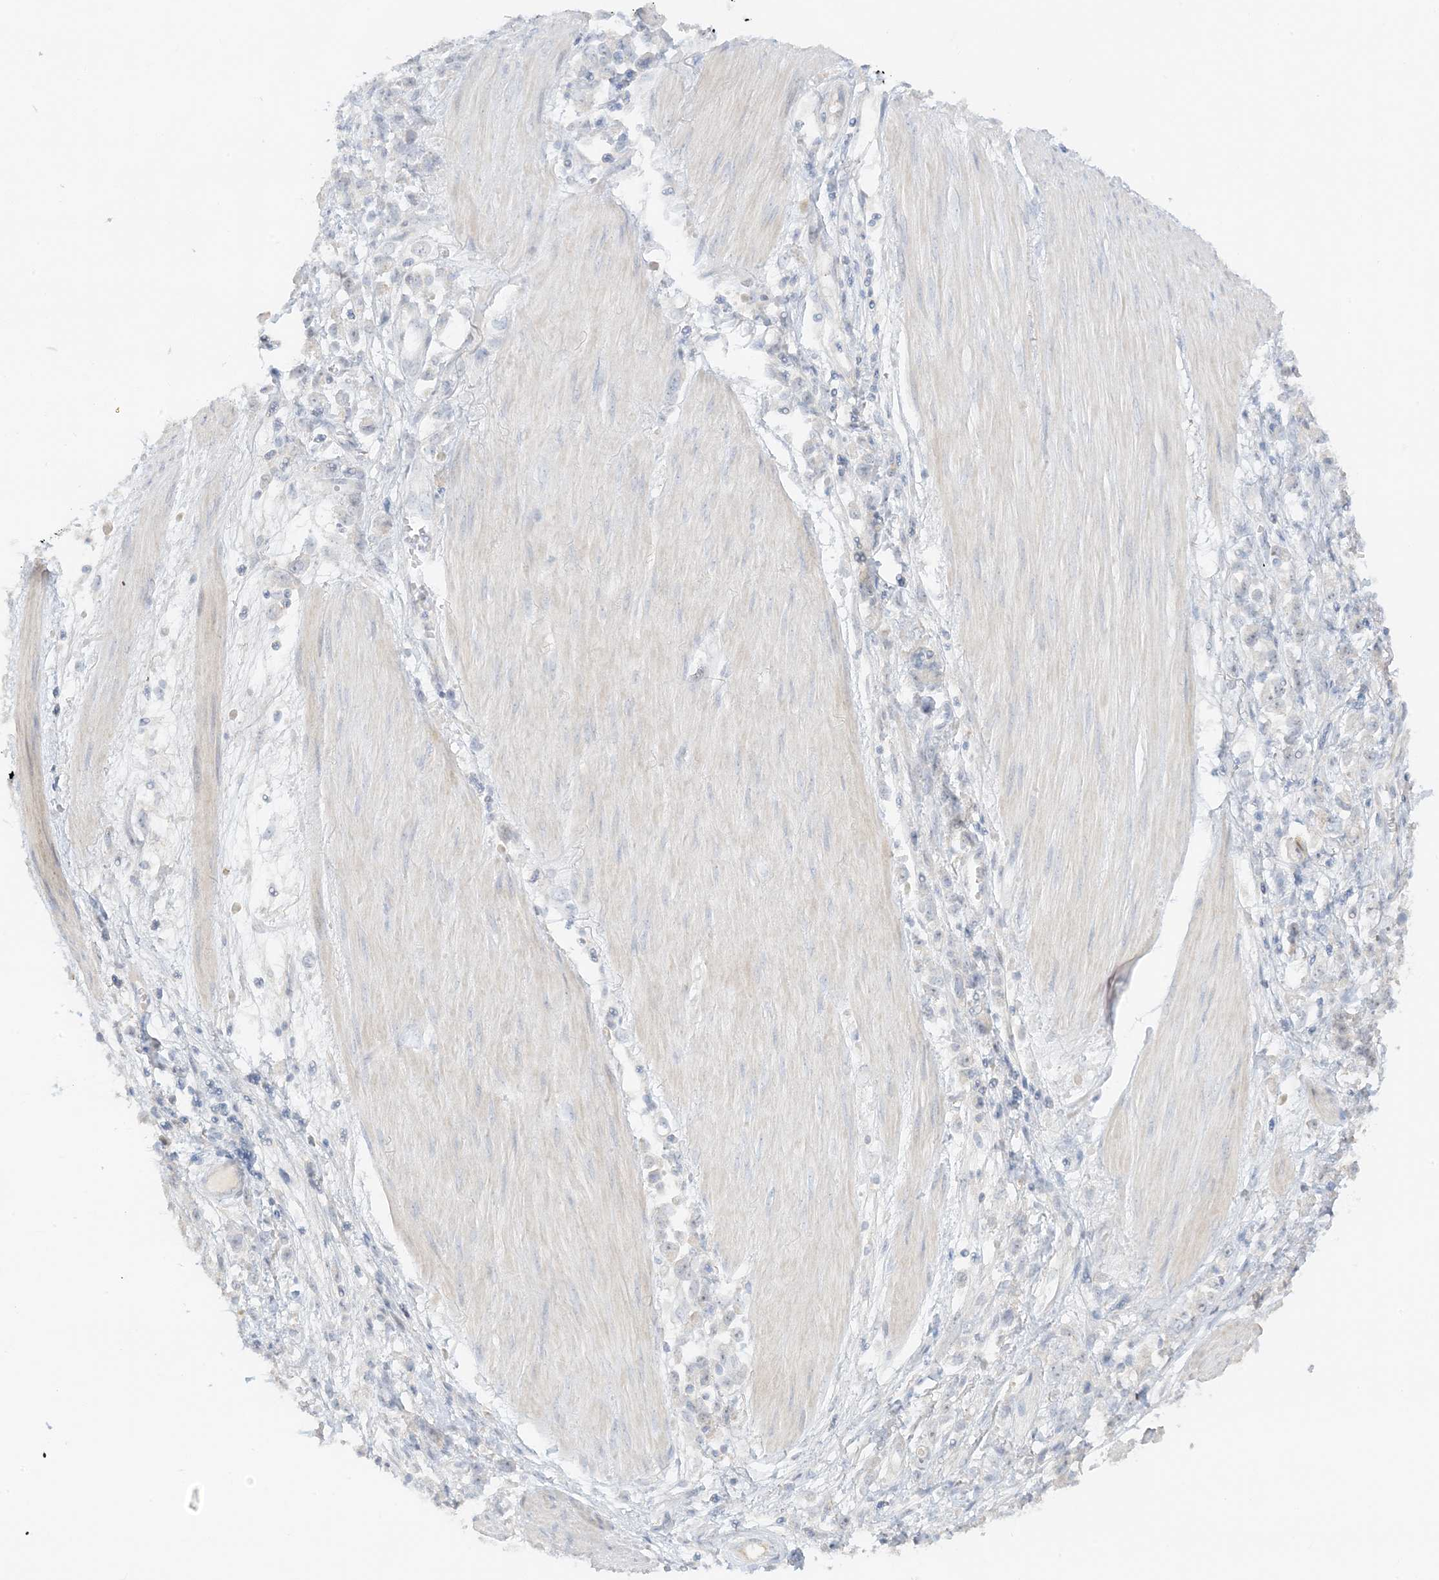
{"staining": {"intensity": "negative", "quantity": "none", "location": "none"}, "tissue": "stomach cancer", "cell_type": "Tumor cells", "image_type": "cancer", "snomed": [{"axis": "morphology", "description": "Adenocarcinoma, NOS"}, {"axis": "topography", "description": "Stomach"}], "caption": "There is no significant staining in tumor cells of stomach cancer (adenocarcinoma). (DAB (3,3'-diaminobenzidine) immunohistochemistry (IHC), high magnification).", "gene": "ETAA1", "patient": {"sex": "female", "age": 76}}